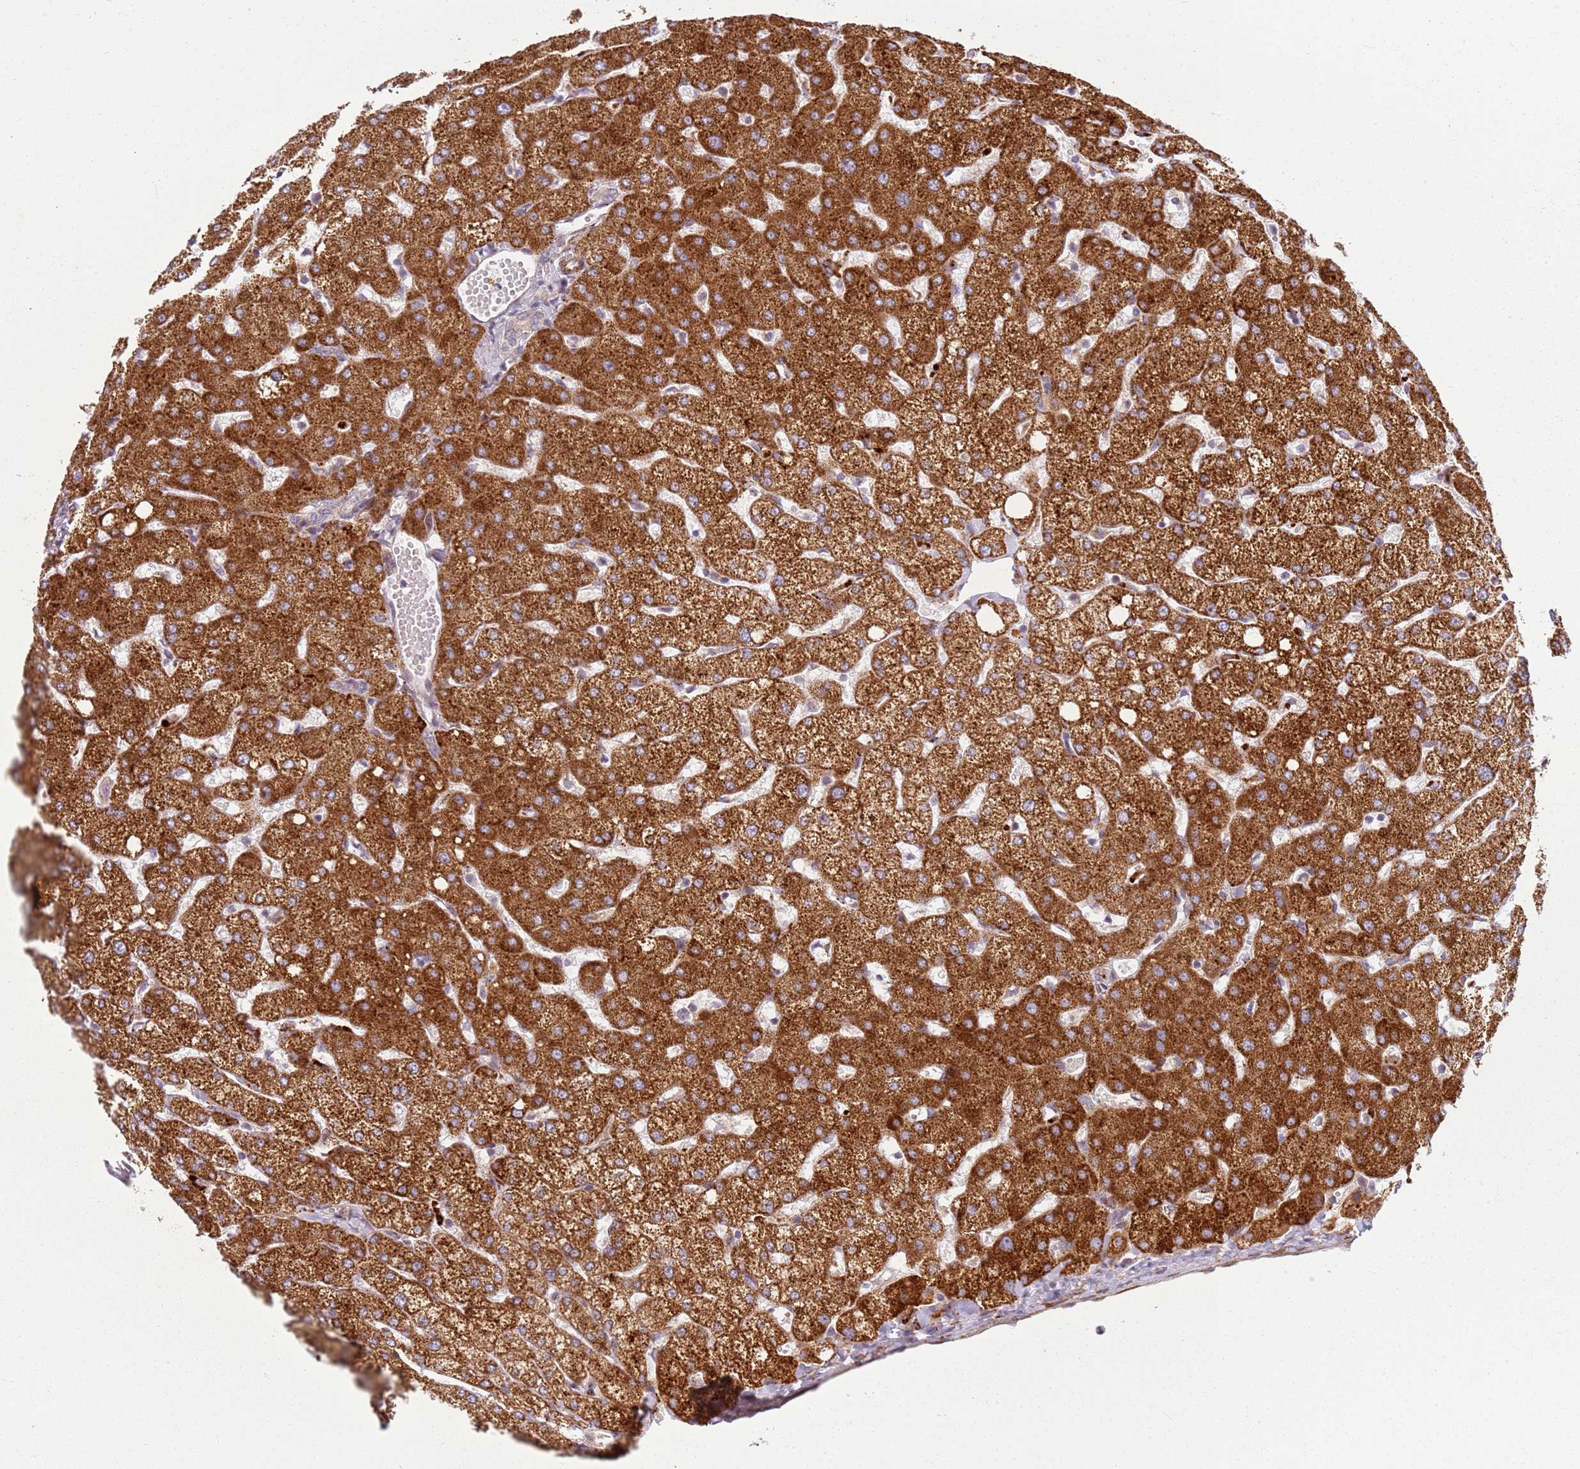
{"staining": {"intensity": "negative", "quantity": "none", "location": "none"}, "tissue": "liver", "cell_type": "Cholangiocytes", "image_type": "normal", "snomed": [{"axis": "morphology", "description": "Normal tissue, NOS"}, {"axis": "topography", "description": "Liver"}], "caption": "High power microscopy image of an IHC photomicrograph of unremarkable liver, revealing no significant positivity in cholangiocytes. (Stains: DAB immunohistochemistry (IHC) with hematoxylin counter stain, Microscopy: brightfield microscopy at high magnification).", "gene": "PVRIG", "patient": {"sex": "female", "age": 54}}